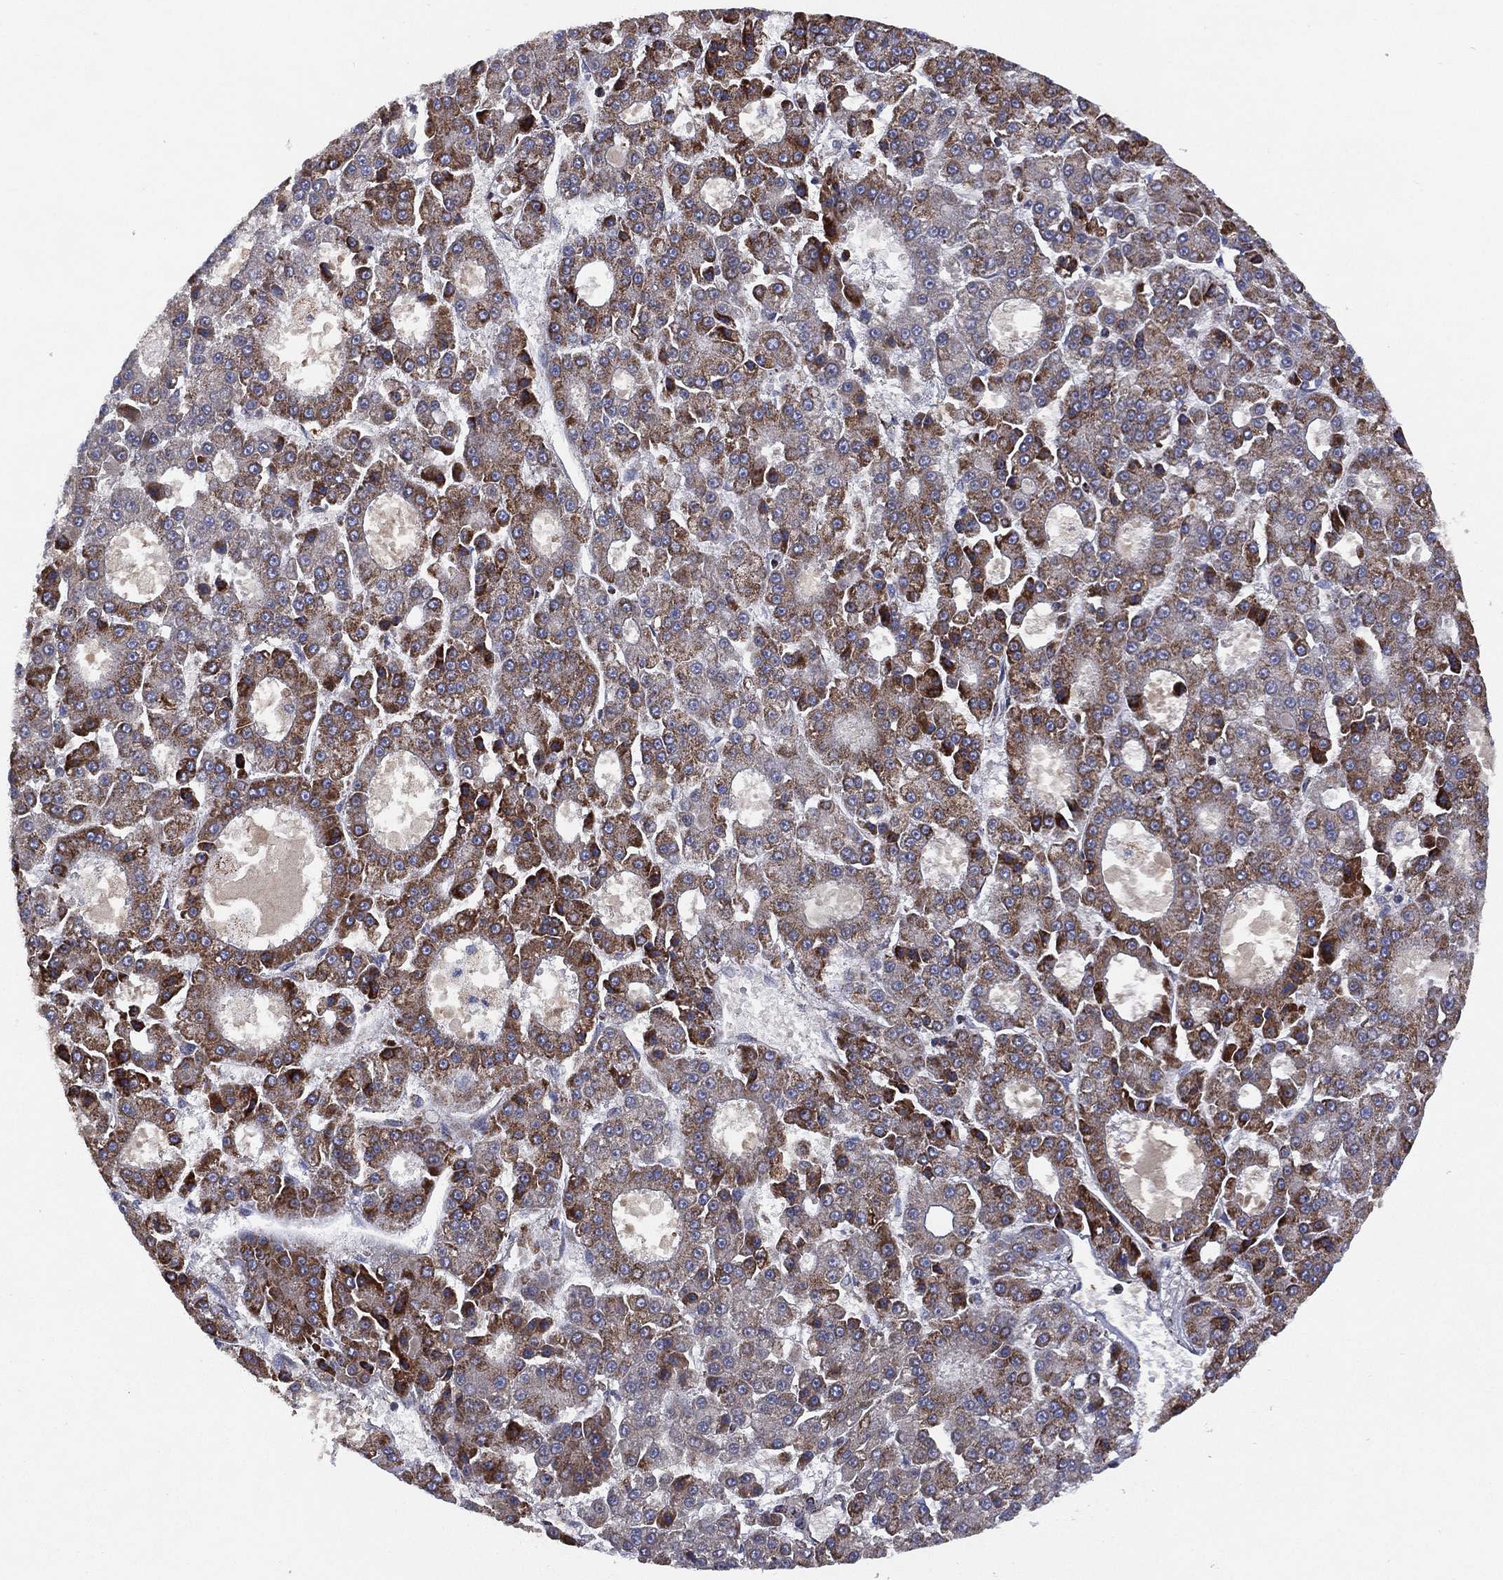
{"staining": {"intensity": "strong", "quantity": "25%-75%", "location": "cytoplasmic/membranous"}, "tissue": "liver cancer", "cell_type": "Tumor cells", "image_type": "cancer", "snomed": [{"axis": "morphology", "description": "Carcinoma, Hepatocellular, NOS"}, {"axis": "topography", "description": "Liver"}], "caption": "Liver cancer (hepatocellular carcinoma) tissue demonstrates strong cytoplasmic/membranous staining in about 25%-75% of tumor cells, visualized by immunohistochemistry. (DAB IHC with brightfield microscopy, high magnification).", "gene": "PPP2R5A", "patient": {"sex": "male", "age": 70}}